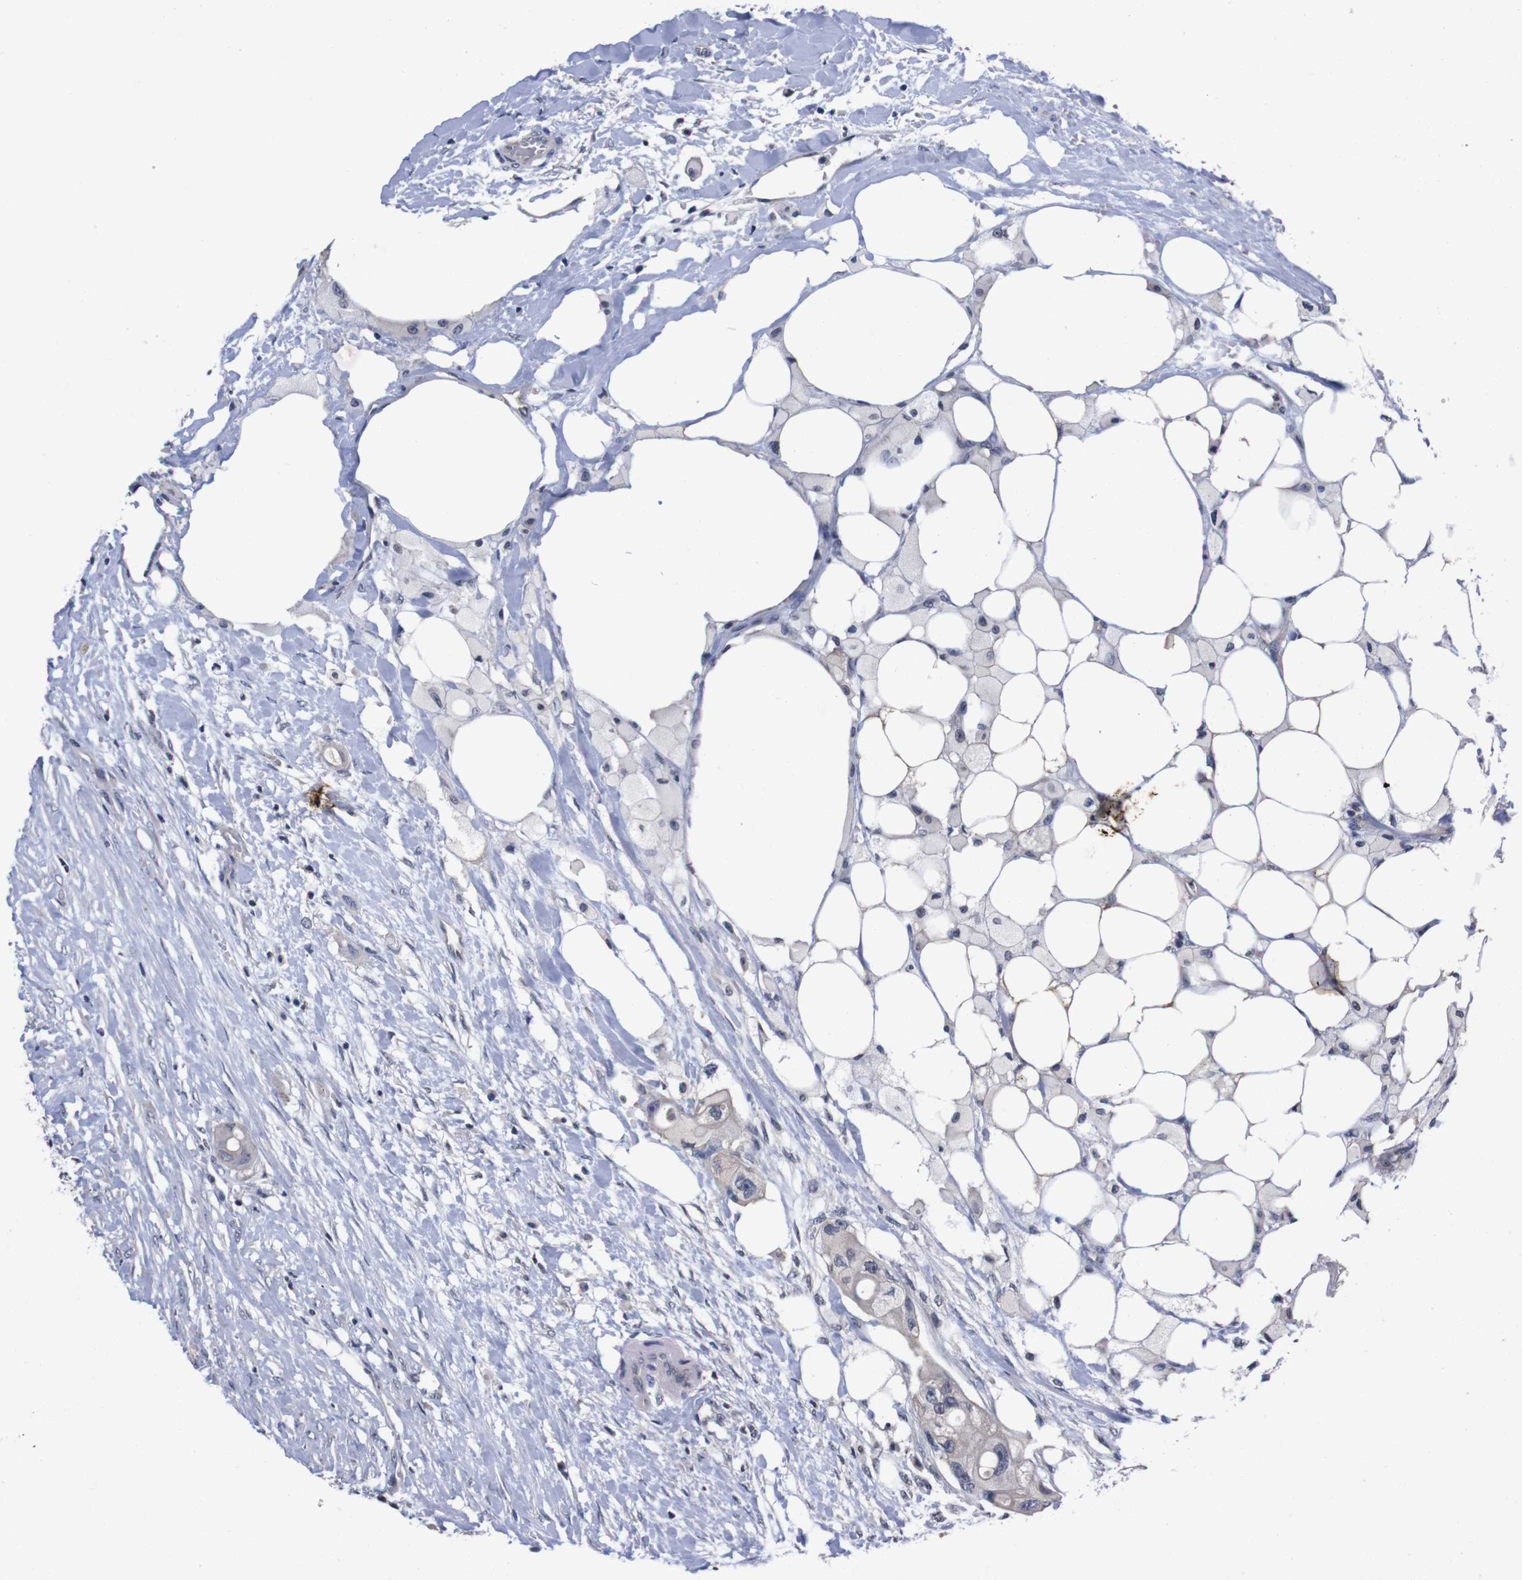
{"staining": {"intensity": "negative", "quantity": "none", "location": "none"}, "tissue": "colorectal cancer", "cell_type": "Tumor cells", "image_type": "cancer", "snomed": [{"axis": "morphology", "description": "Adenocarcinoma, NOS"}, {"axis": "topography", "description": "Colon"}], "caption": "Immunohistochemistry (IHC) histopathology image of colorectal cancer stained for a protein (brown), which exhibits no expression in tumor cells.", "gene": "TNFRSF21", "patient": {"sex": "female", "age": 57}}